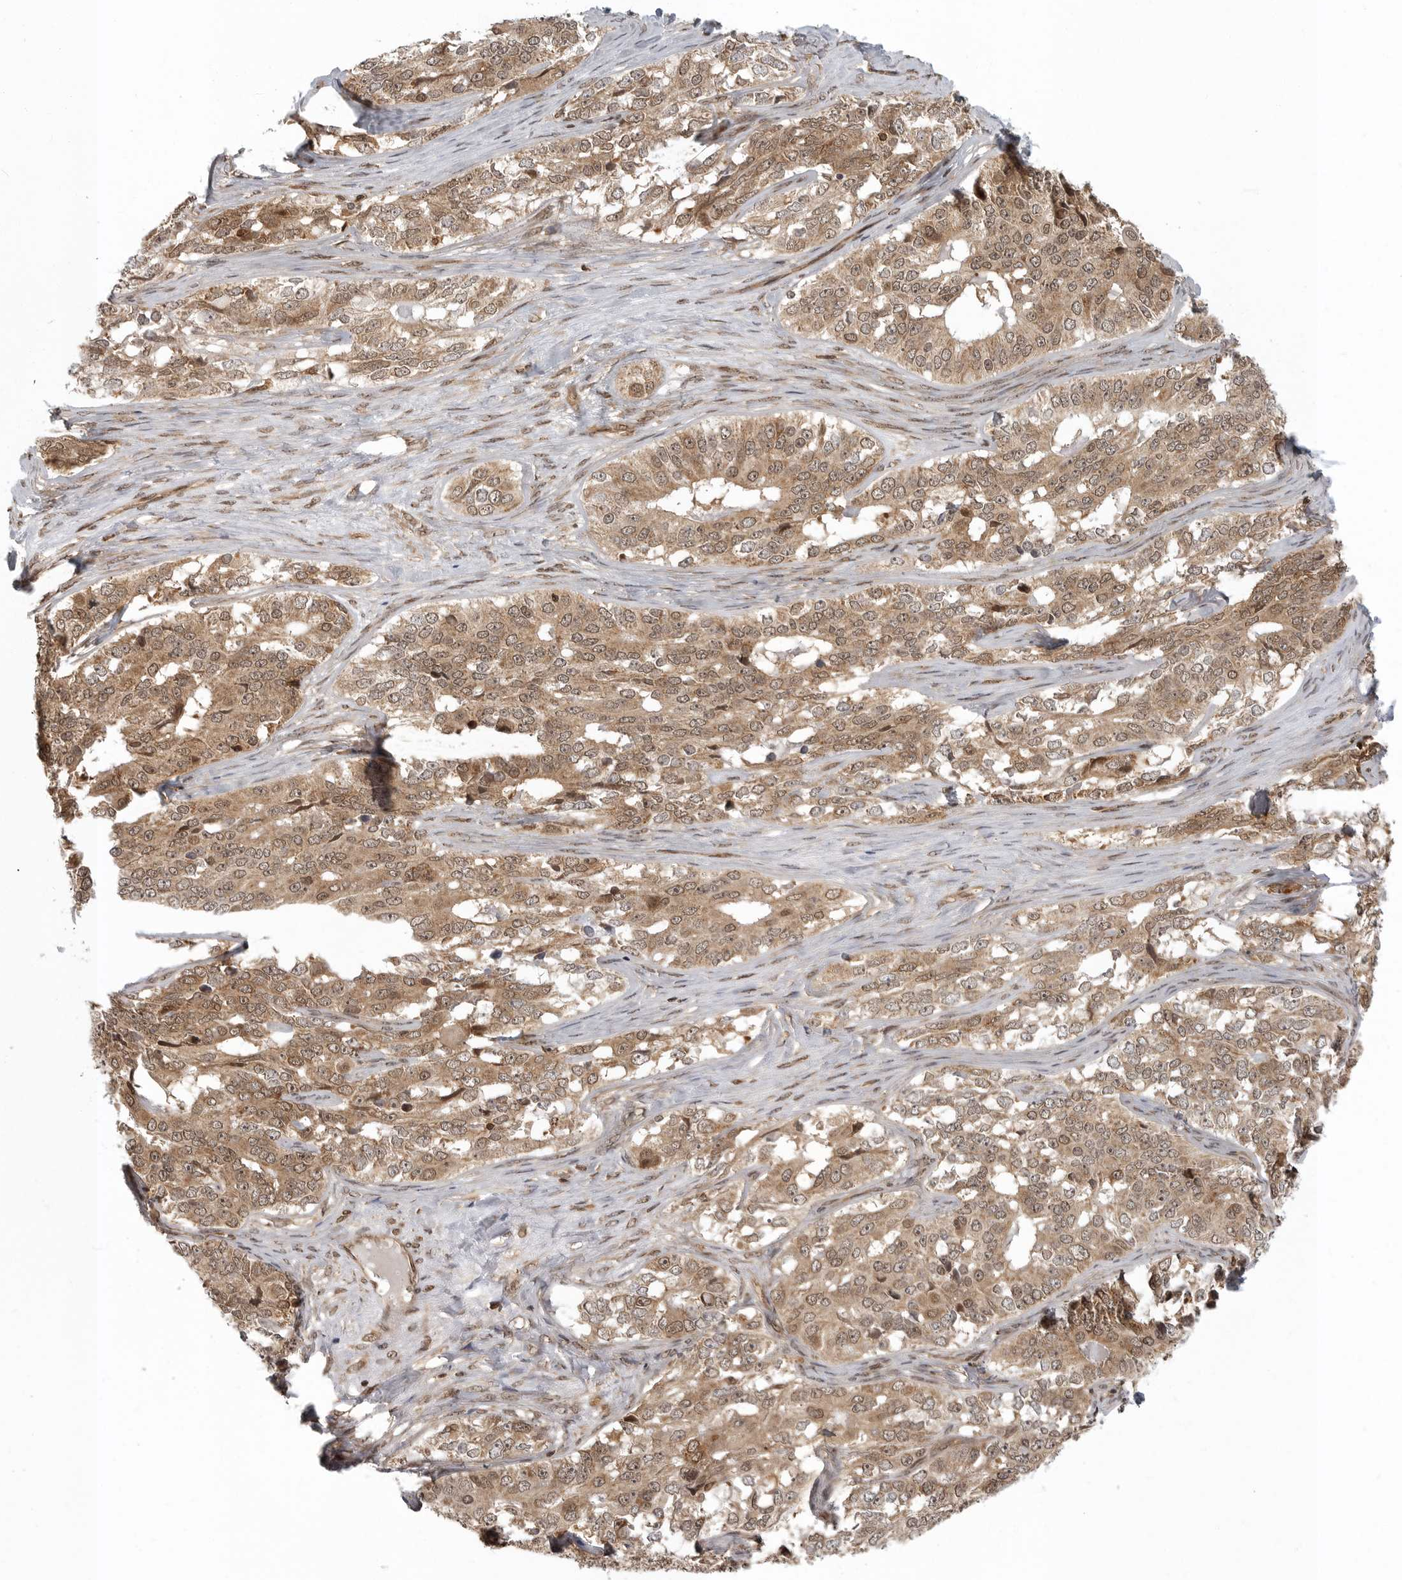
{"staining": {"intensity": "moderate", "quantity": ">75%", "location": "cytoplasmic/membranous,nuclear"}, "tissue": "ovarian cancer", "cell_type": "Tumor cells", "image_type": "cancer", "snomed": [{"axis": "morphology", "description": "Carcinoma, endometroid"}, {"axis": "topography", "description": "Ovary"}], "caption": "Protein expression analysis of ovarian cancer shows moderate cytoplasmic/membranous and nuclear positivity in approximately >75% of tumor cells.", "gene": "SZRD1", "patient": {"sex": "female", "age": 51}}